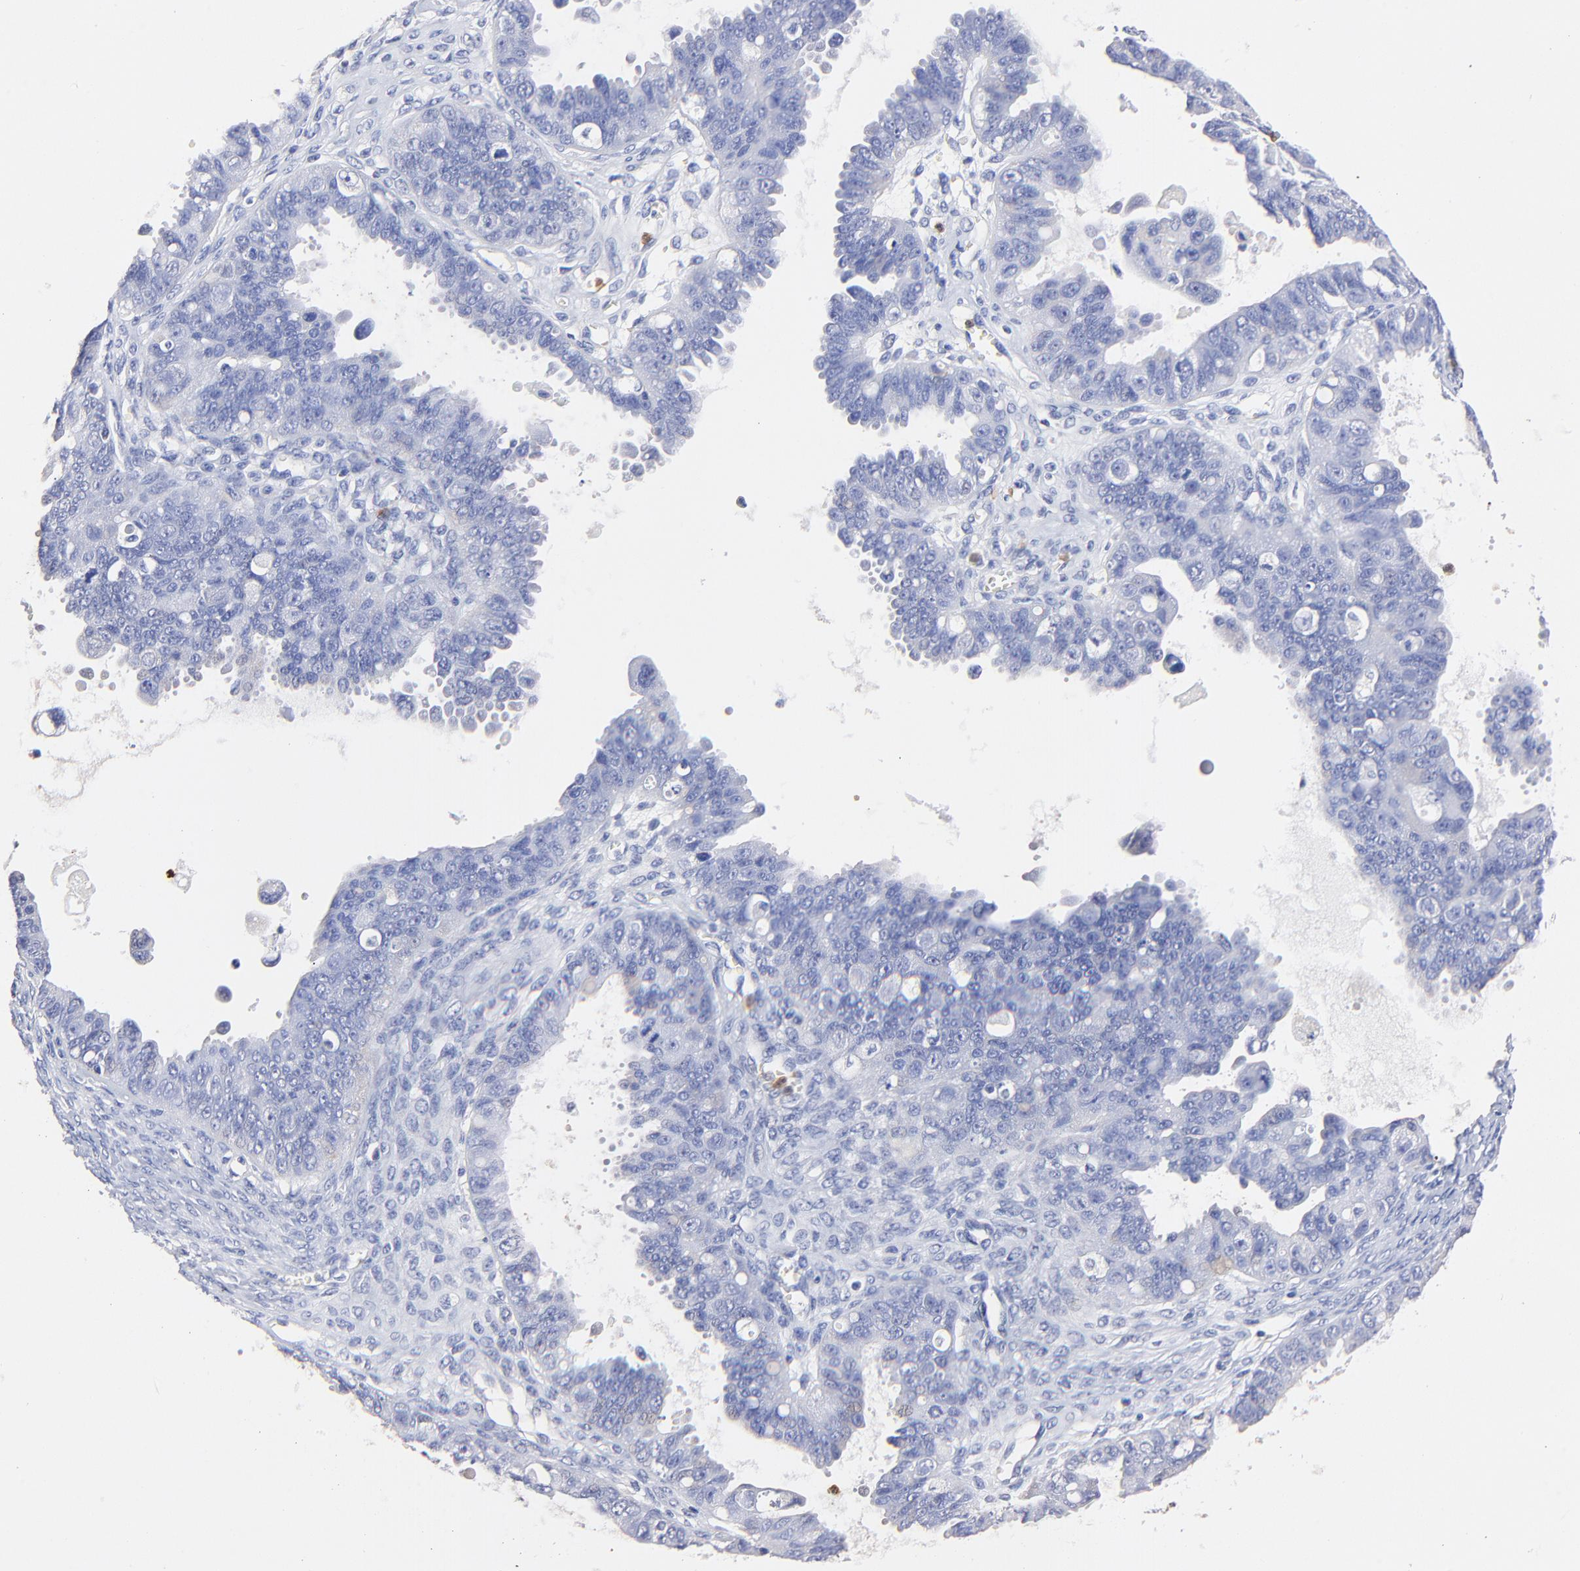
{"staining": {"intensity": "negative", "quantity": "none", "location": "none"}, "tissue": "ovarian cancer", "cell_type": "Tumor cells", "image_type": "cancer", "snomed": [{"axis": "morphology", "description": "Carcinoma, endometroid"}, {"axis": "topography", "description": "Ovary"}], "caption": "Immunohistochemistry (IHC) micrograph of human ovarian cancer stained for a protein (brown), which shows no expression in tumor cells.", "gene": "BBOF1", "patient": {"sex": "female", "age": 85}}